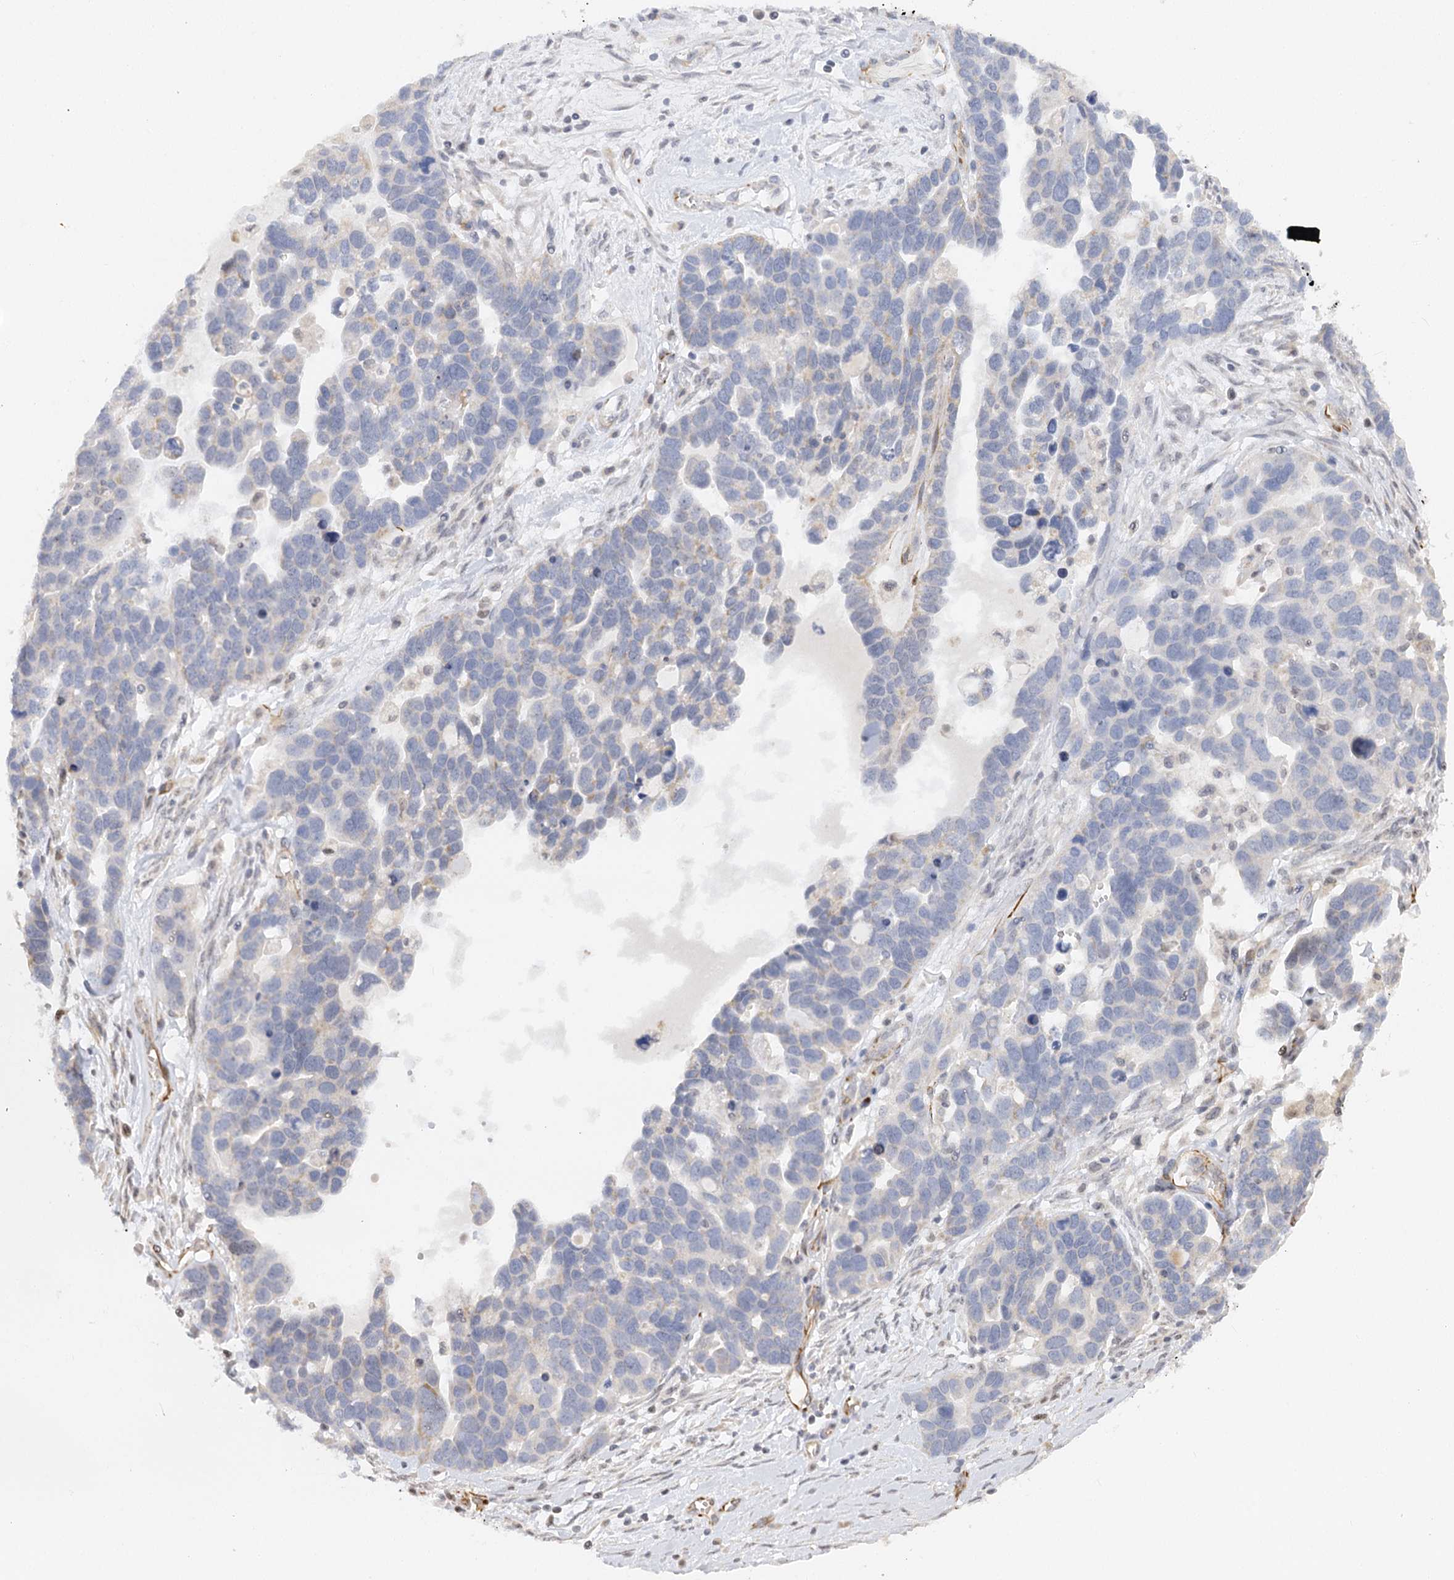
{"staining": {"intensity": "negative", "quantity": "none", "location": "none"}, "tissue": "ovarian cancer", "cell_type": "Tumor cells", "image_type": "cancer", "snomed": [{"axis": "morphology", "description": "Cystadenocarcinoma, serous, NOS"}, {"axis": "topography", "description": "Ovary"}], "caption": "This is an immunohistochemistry photomicrograph of ovarian serous cystadenocarcinoma. There is no staining in tumor cells.", "gene": "NELL2", "patient": {"sex": "female", "age": 54}}